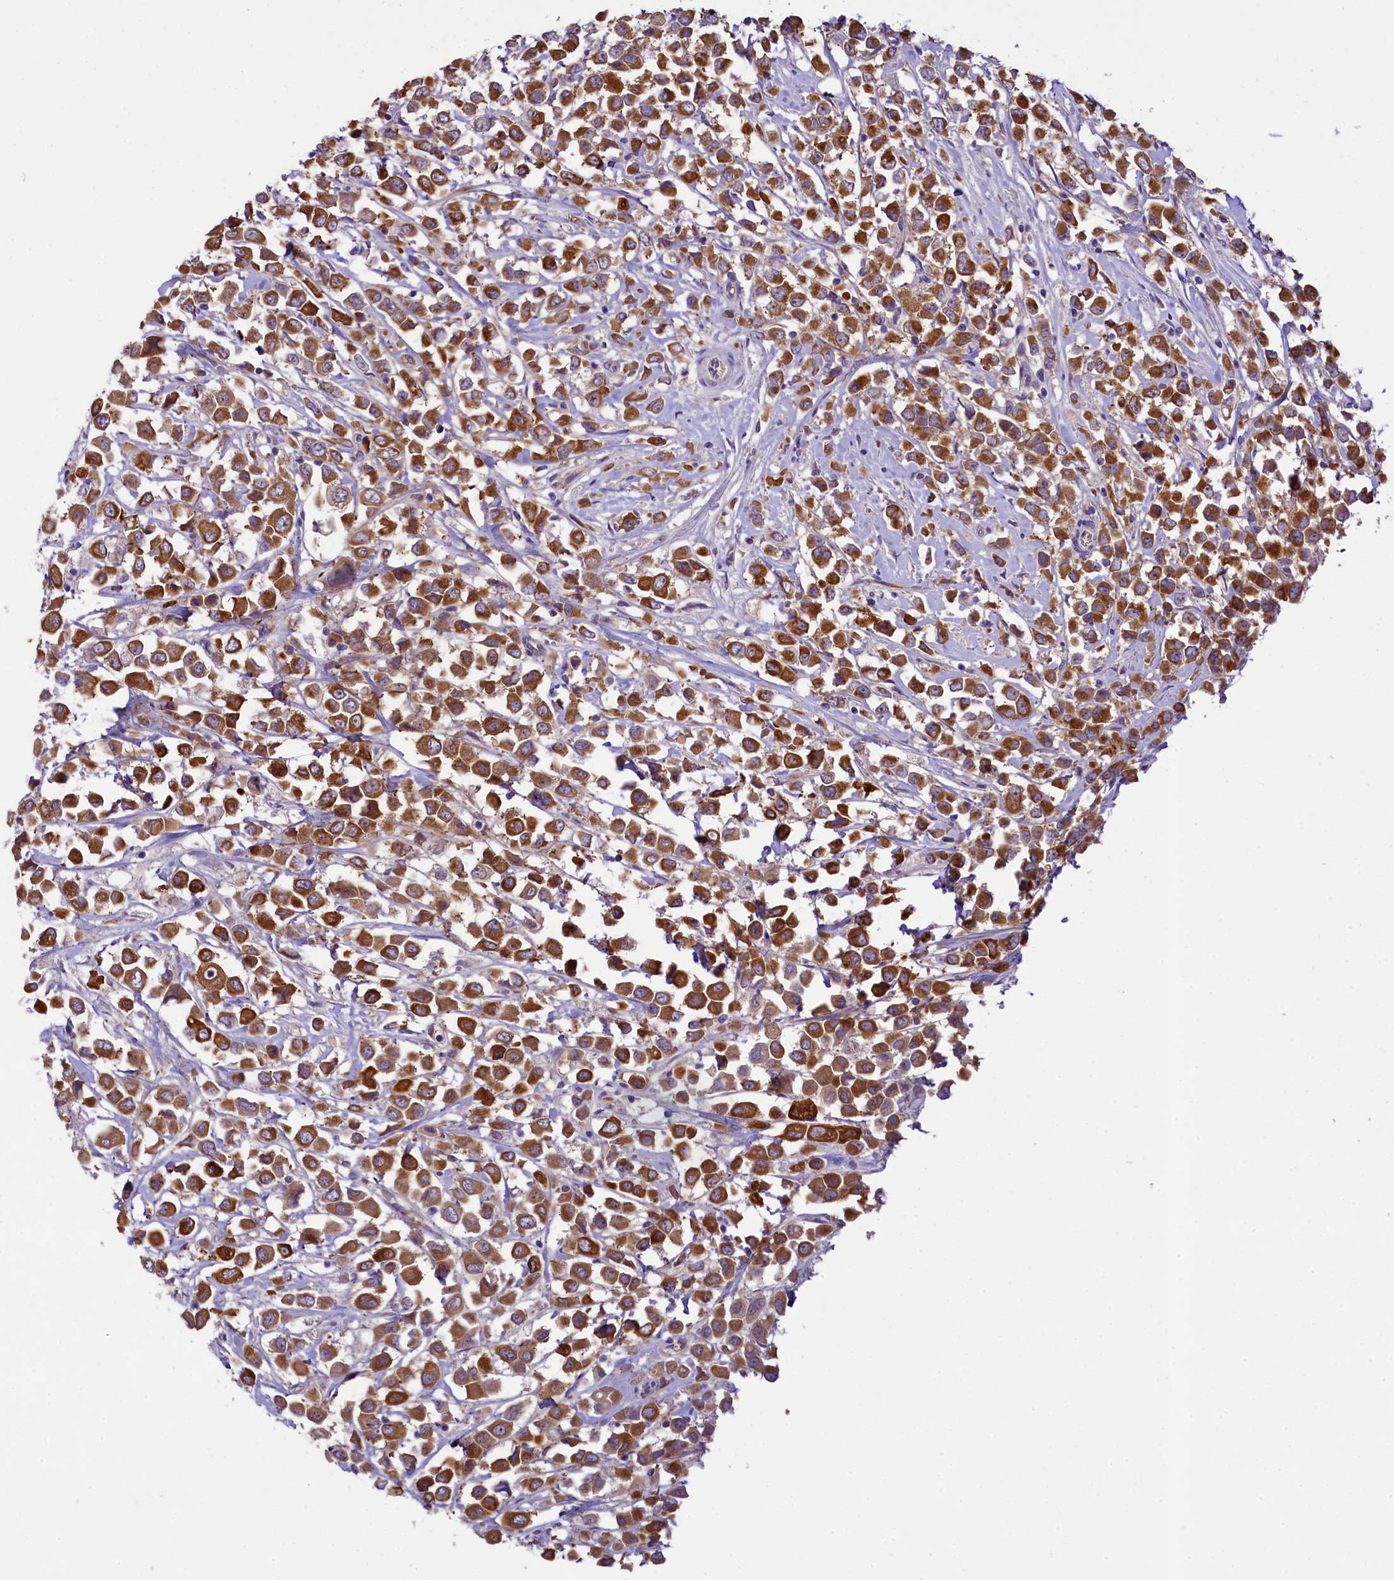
{"staining": {"intensity": "strong", "quantity": ">75%", "location": "cytoplasmic/membranous"}, "tissue": "breast cancer", "cell_type": "Tumor cells", "image_type": "cancer", "snomed": [{"axis": "morphology", "description": "Duct carcinoma"}, {"axis": "topography", "description": "Breast"}], "caption": "Immunohistochemistry image of neoplastic tissue: breast cancer stained using IHC demonstrates high levels of strong protein expression localized specifically in the cytoplasmic/membranous of tumor cells, appearing as a cytoplasmic/membranous brown color.", "gene": "LARP4", "patient": {"sex": "female", "age": 61}}